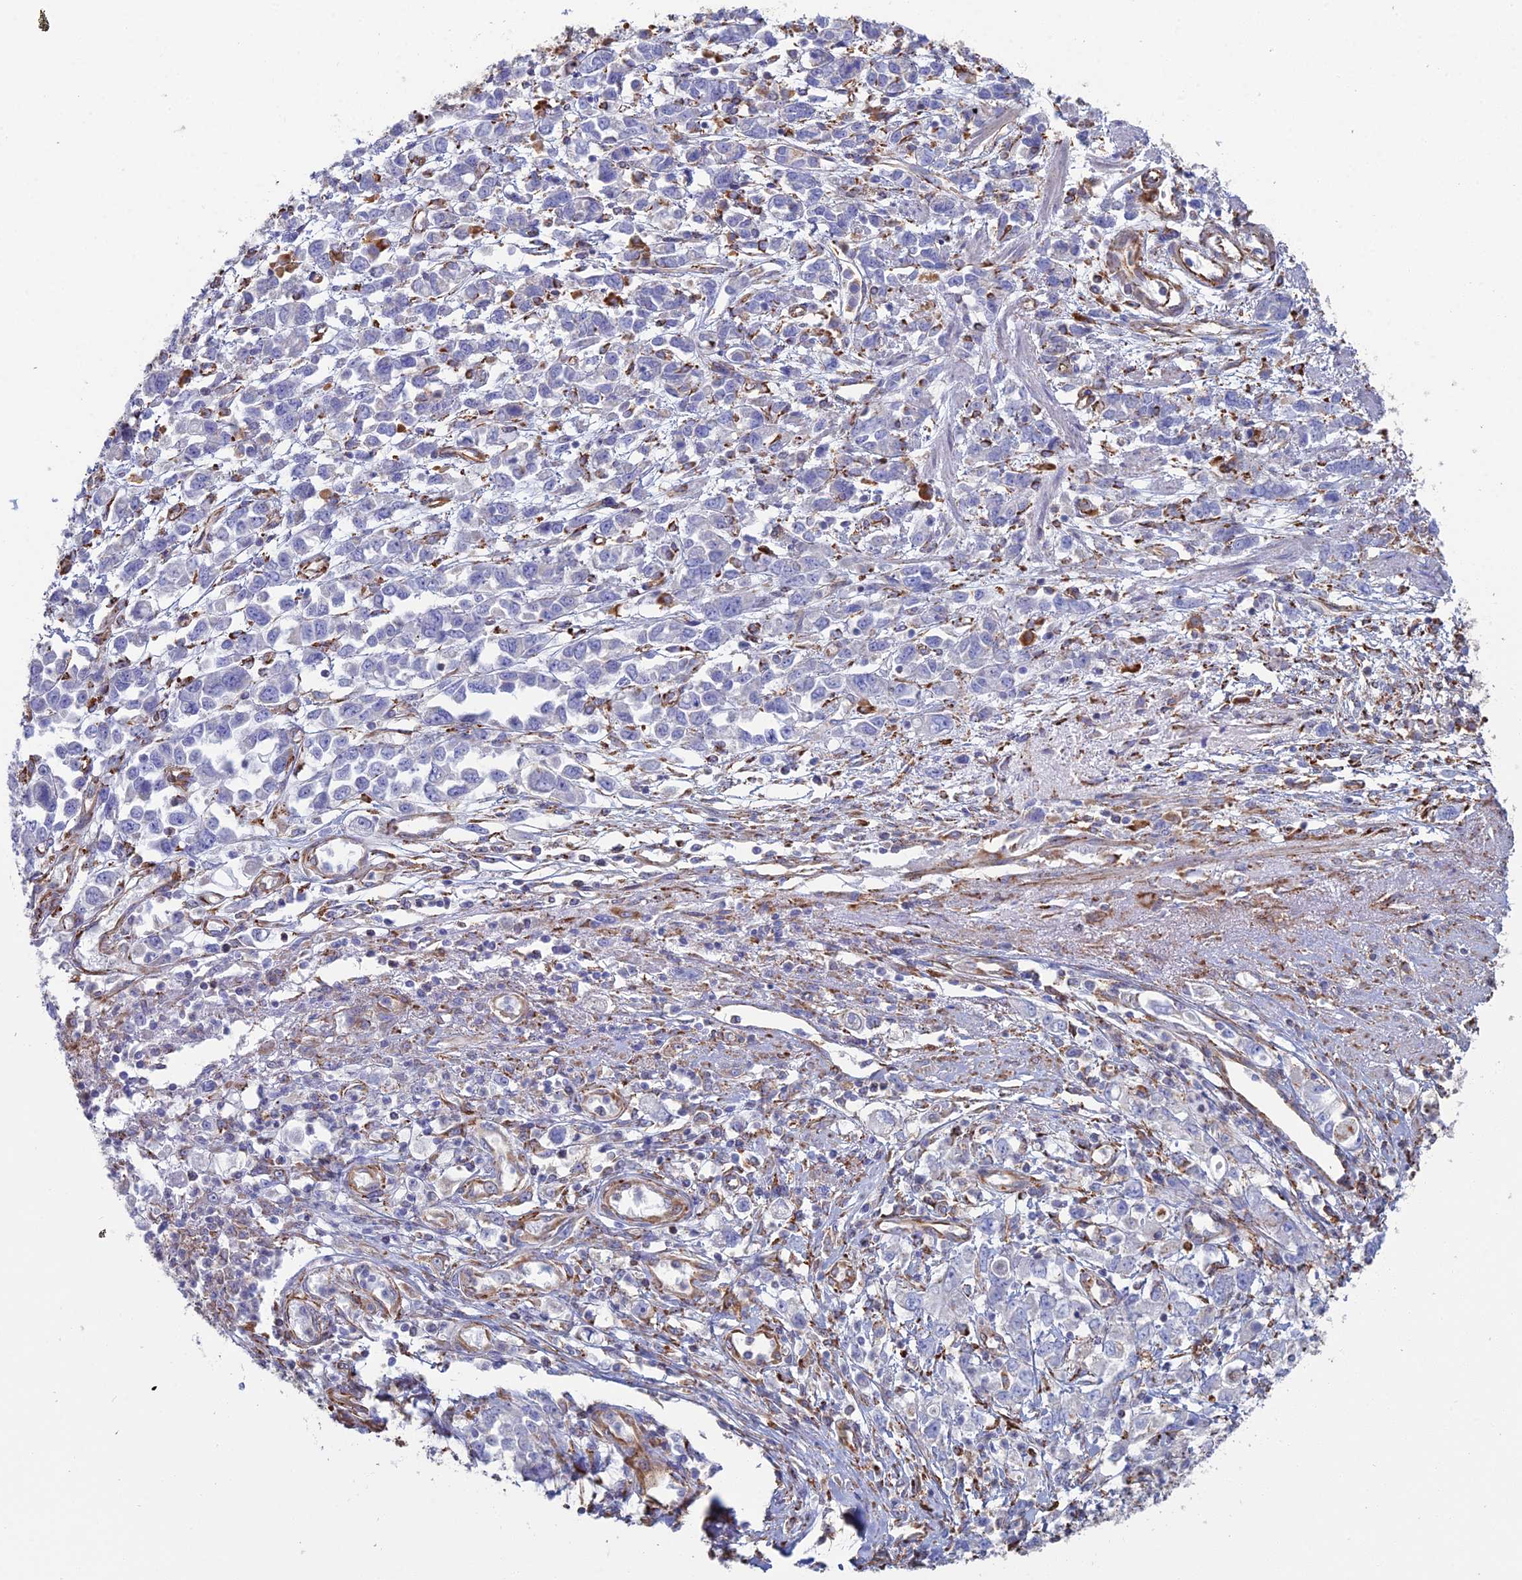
{"staining": {"intensity": "negative", "quantity": "none", "location": "none"}, "tissue": "stomach cancer", "cell_type": "Tumor cells", "image_type": "cancer", "snomed": [{"axis": "morphology", "description": "Adenocarcinoma, NOS"}, {"axis": "topography", "description": "Stomach"}], "caption": "Tumor cells are negative for brown protein staining in stomach cancer.", "gene": "CLVS2", "patient": {"sex": "female", "age": 76}}